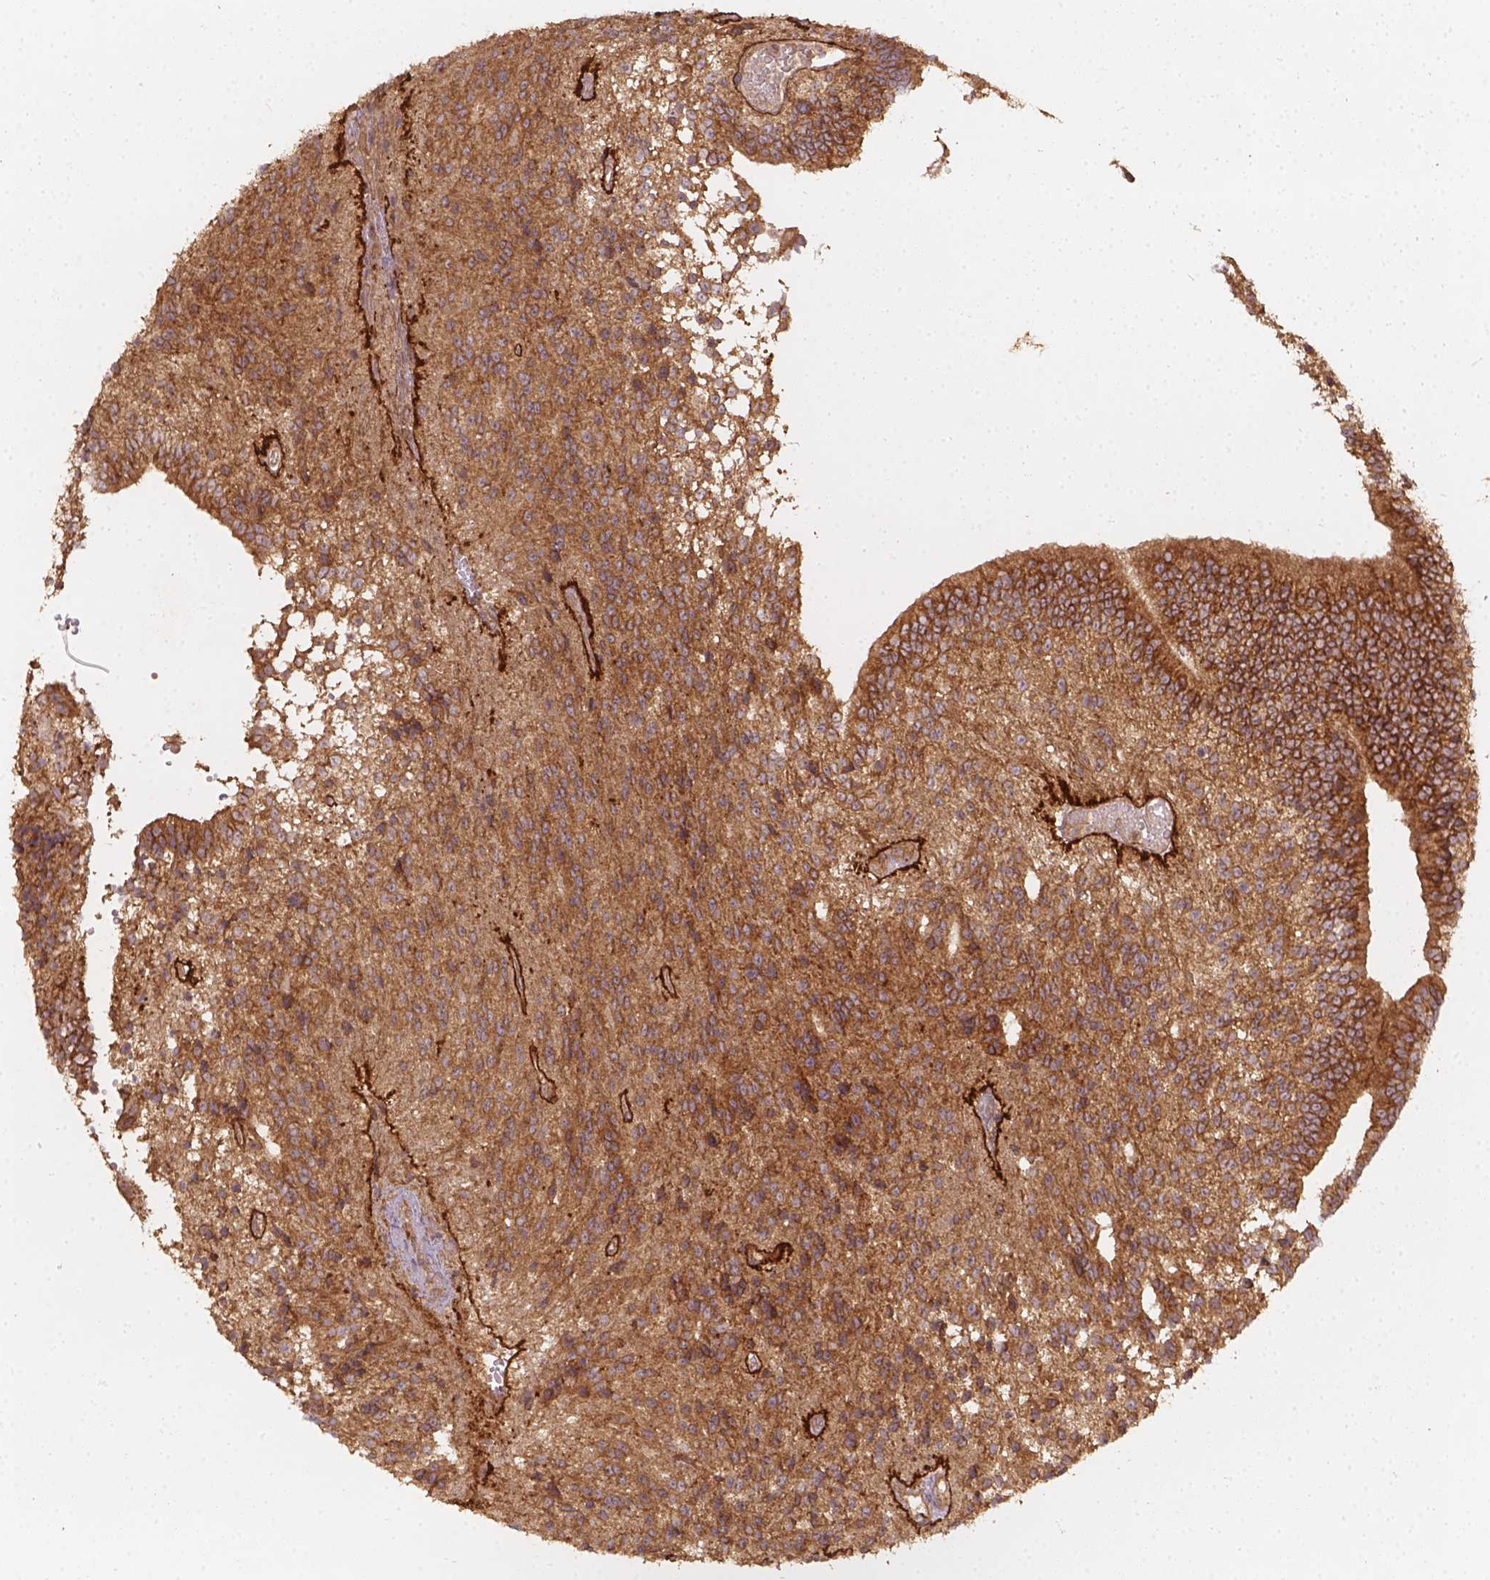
{"staining": {"intensity": "strong", "quantity": ">75%", "location": "cytoplasmic/membranous"}, "tissue": "glioma", "cell_type": "Tumor cells", "image_type": "cancer", "snomed": [{"axis": "morphology", "description": "Glioma, malignant, Low grade"}, {"axis": "topography", "description": "Brain"}], "caption": "Malignant low-grade glioma tissue shows strong cytoplasmic/membranous positivity in approximately >75% of tumor cells, visualized by immunohistochemistry.", "gene": "XPR1", "patient": {"sex": "male", "age": 31}}